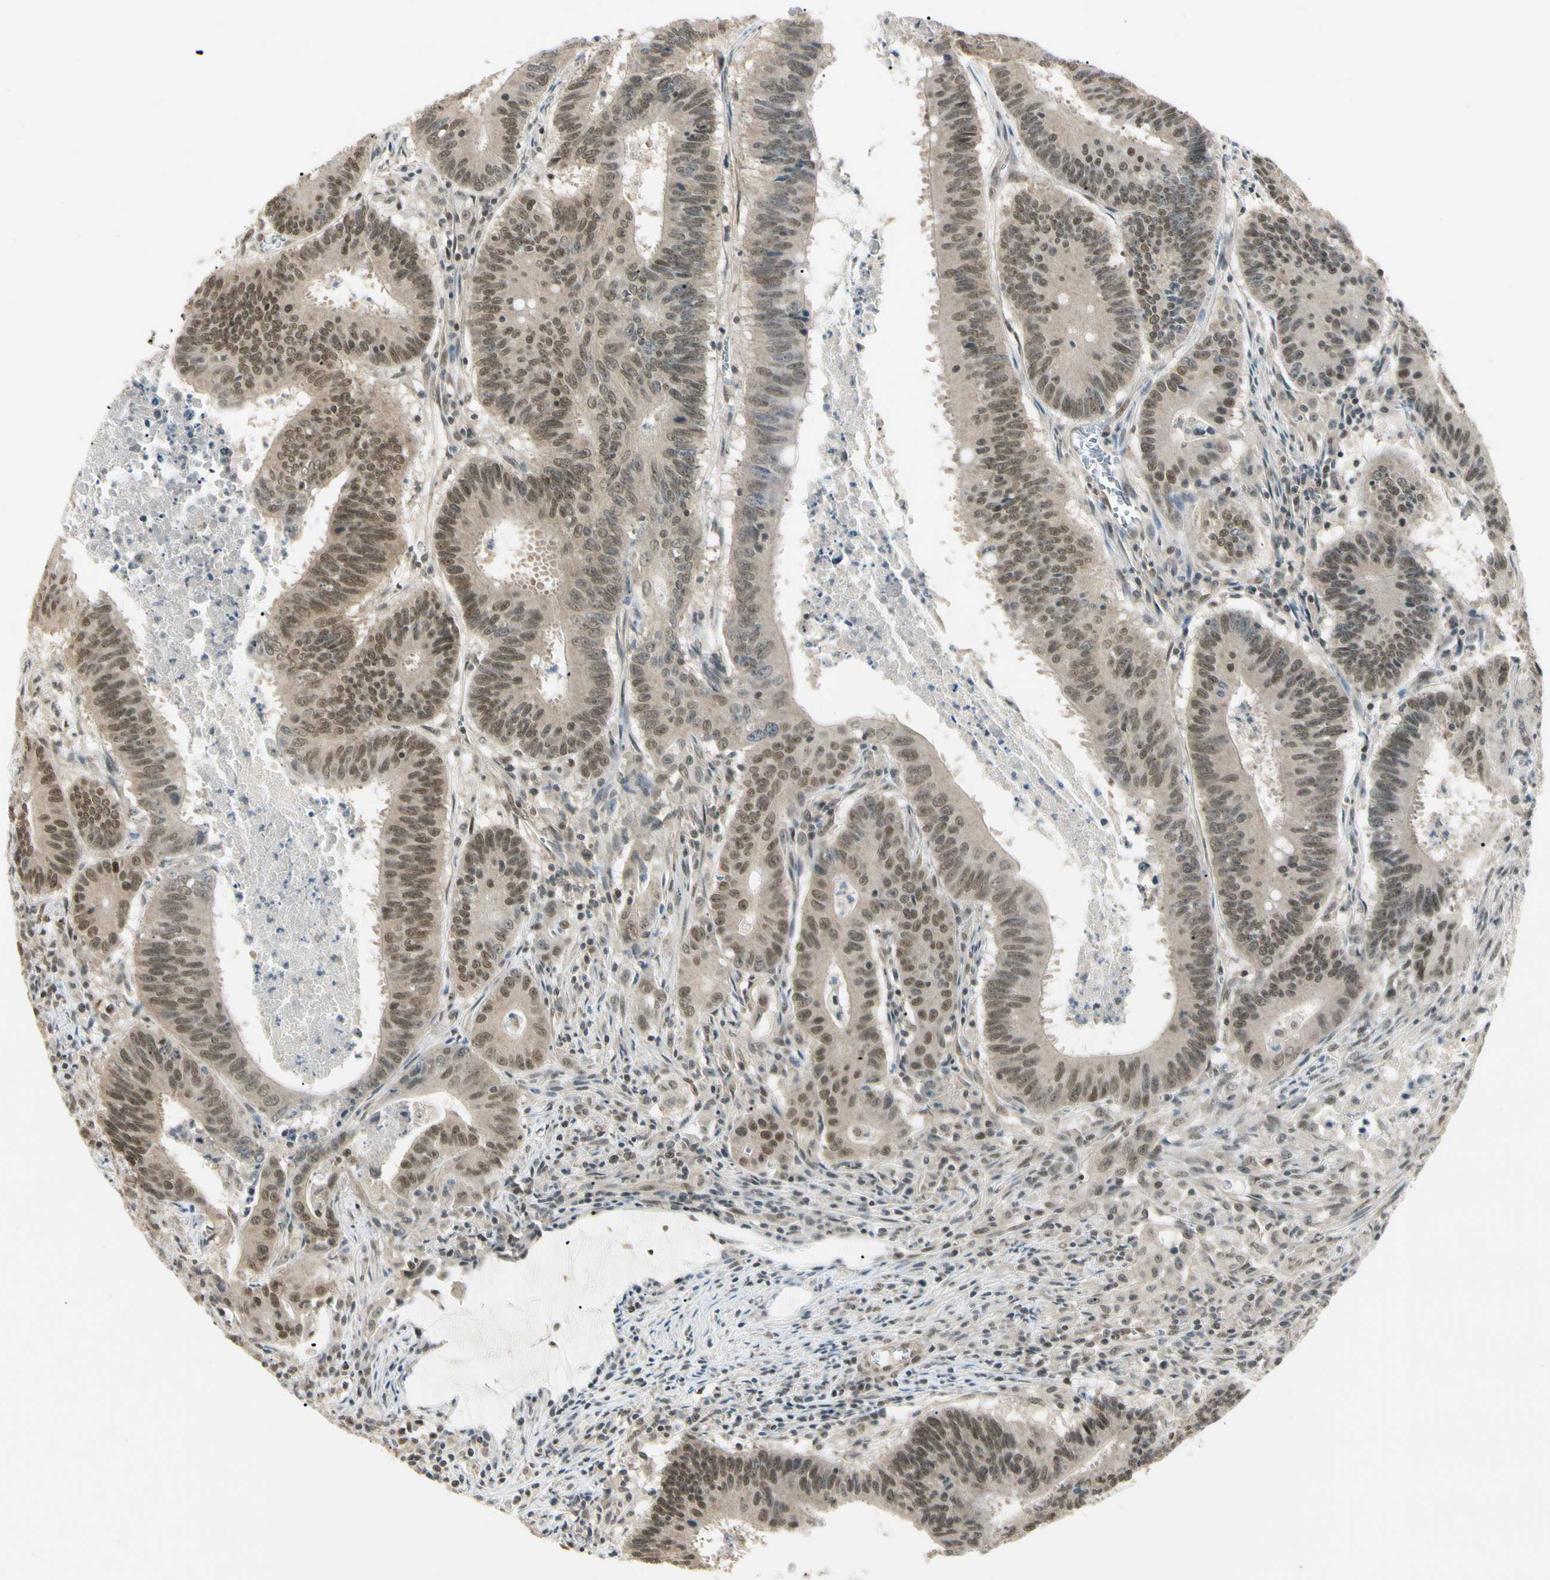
{"staining": {"intensity": "weak", "quantity": ">75%", "location": "cytoplasmic/membranous,nuclear"}, "tissue": "colorectal cancer", "cell_type": "Tumor cells", "image_type": "cancer", "snomed": [{"axis": "morphology", "description": "Adenocarcinoma, NOS"}, {"axis": "topography", "description": "Colon"}], "caption": "An image of human colorectal adenocarcinoma stained for a protein demonstrates weak cytoplasmic/membranous and nuclear brown staining in tumor cells.", "gene": "ZSCAN12", "patient": {"sex": "male", "age": 45}}